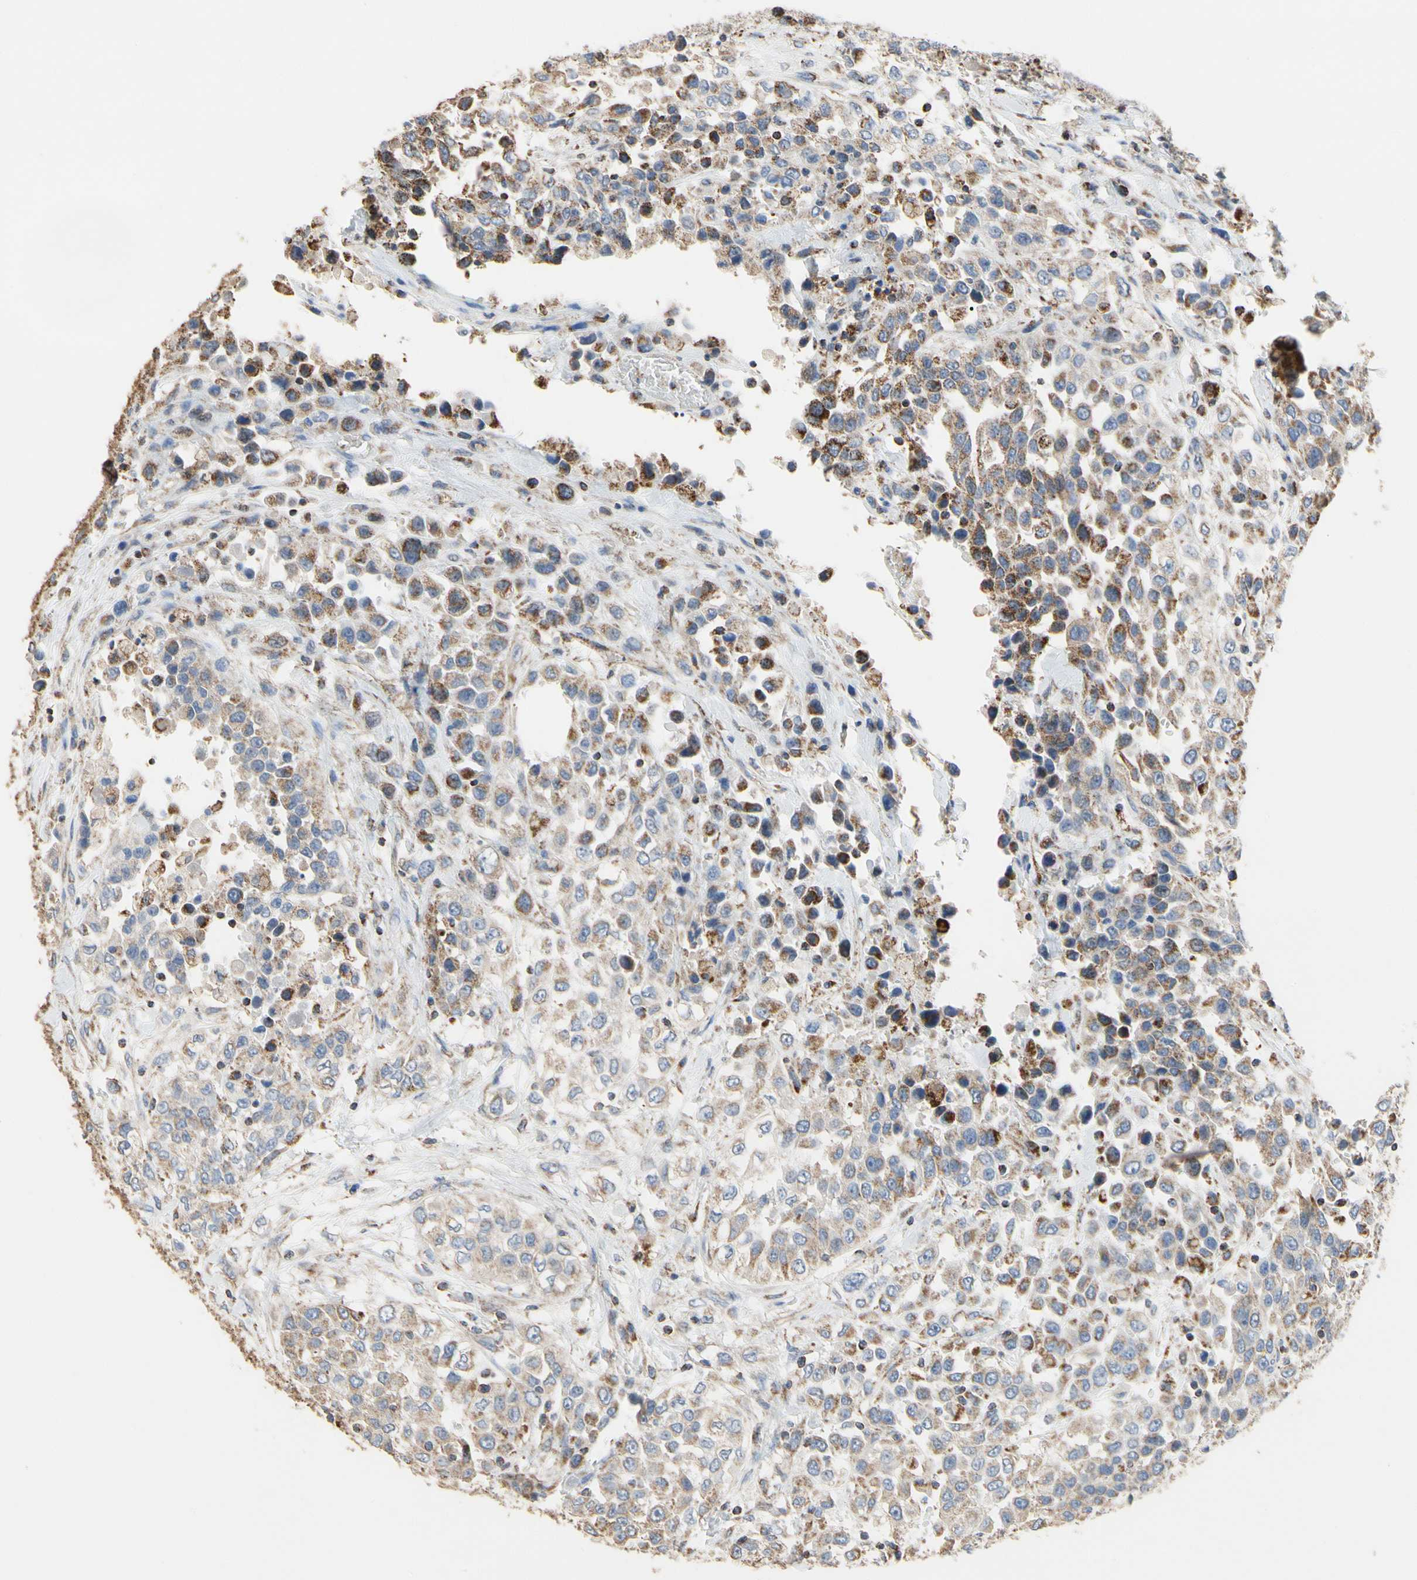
{"staining": {"intensity": "moderate", "quantity": "<25%", "location": "cytoplasmic/membranous"}, "tissue": "urothelial cancer", "cell_type": "Tumor cells", "image_type": "cancer", "snomed": [{"axis": "morphology", "description": "Urothelial carcinoma, High grade"}, {"axis": "topography", "description": "Urinary bladder"}], "caption": "Human high-grade urothelial carcinoma stained with a protein marker demonstrates moderate staining in tumor cells.", "gene": "TUBA1A", "patient": {"sex": "female", "age": 80}}